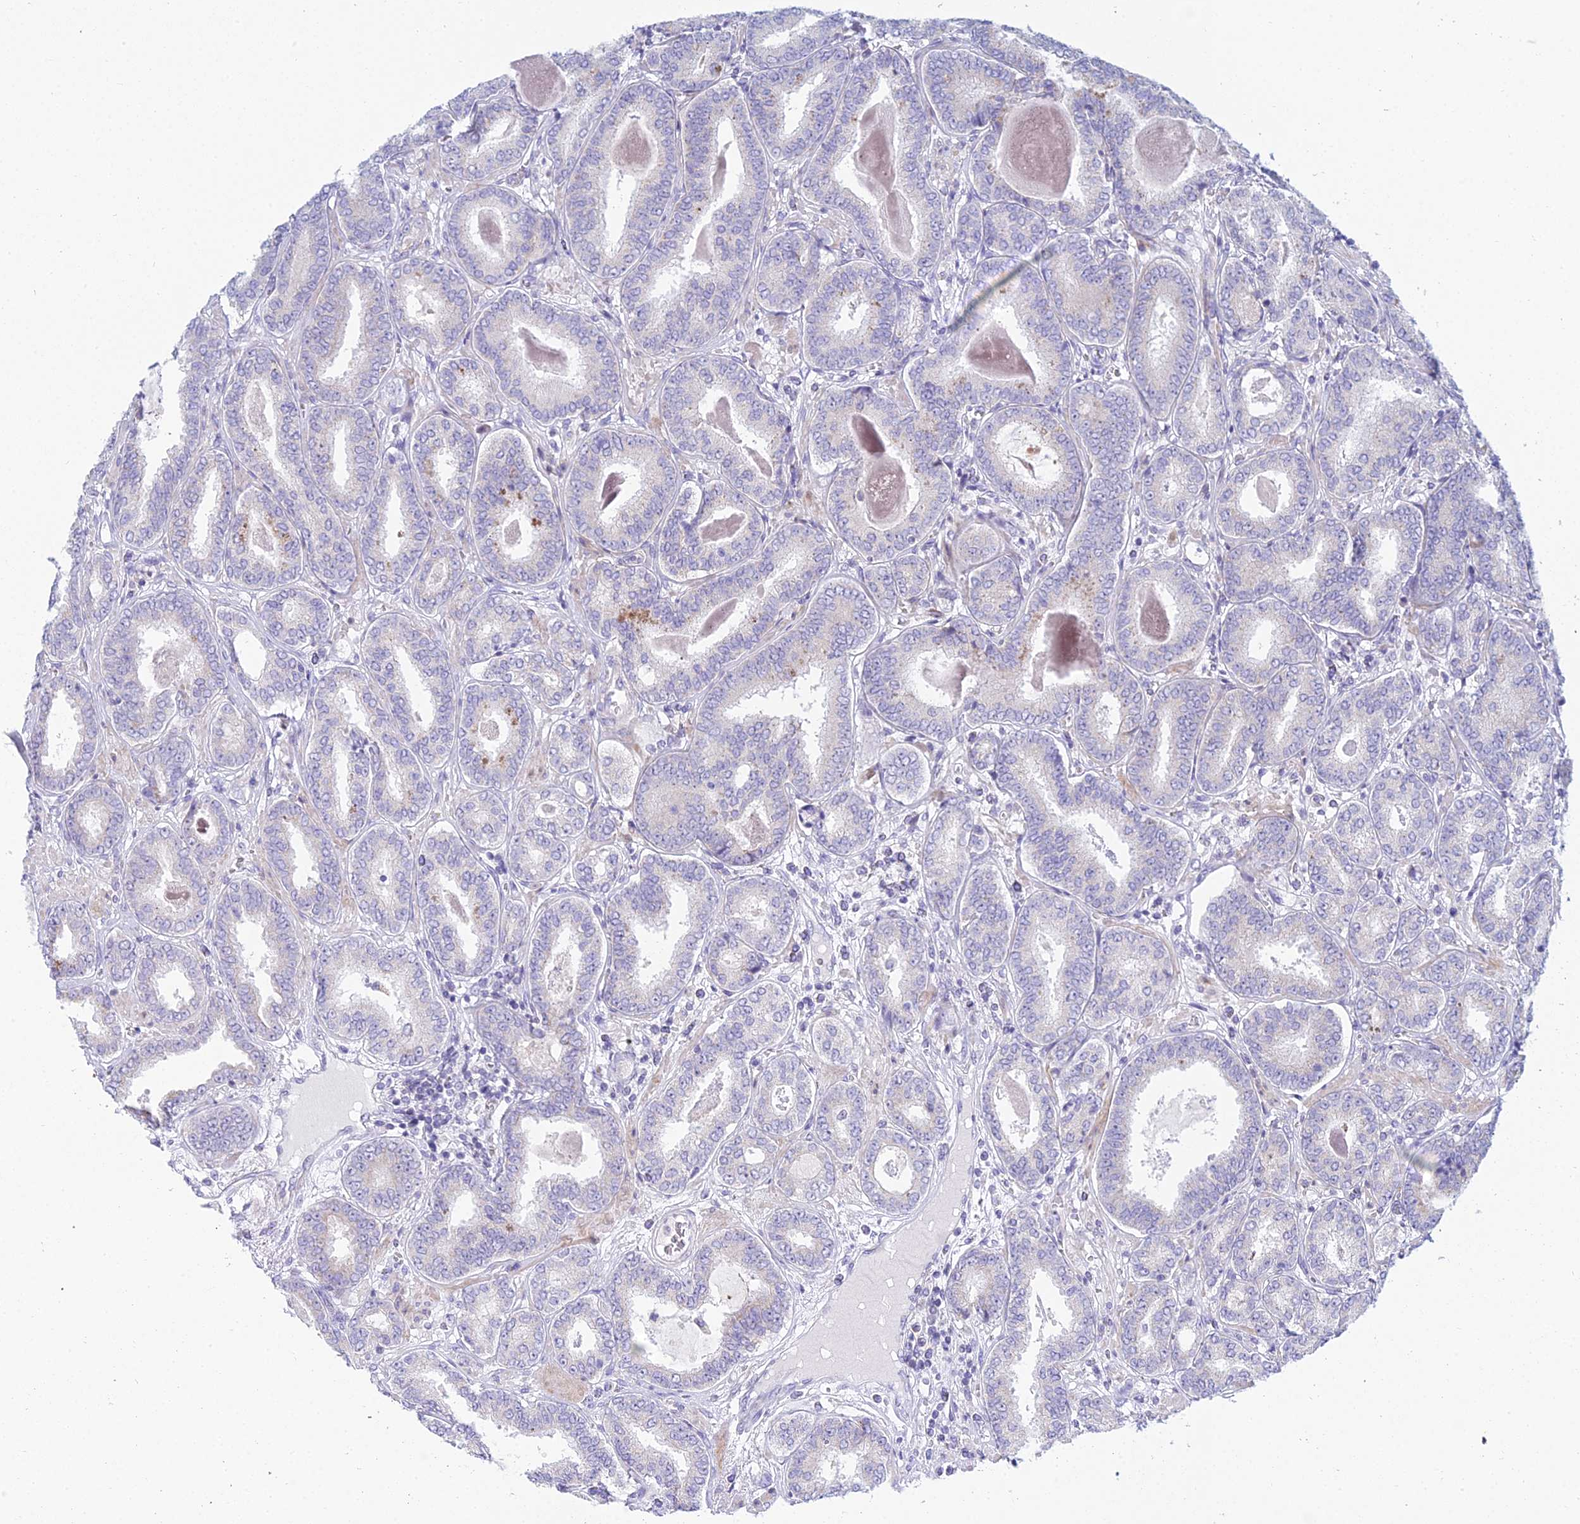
{"staining": {"intensity": "weak", "quantity": "<25%", "location": "cytoplasmic/membranous"}, "tissue": "prostate cancer", "cell_type": "Tumor cells", "image_type": "cancer", "snomed": [{"axis": "morphology", "description": "Adenocarcinoma, High grade"}, {"axis": "topography", "description": "Prostate"}], "caption": "IHC of prostate cancer displays no staining in tumor cells.", "gene": "PRR13", "patient": {"sex": "male", "age": 72}}